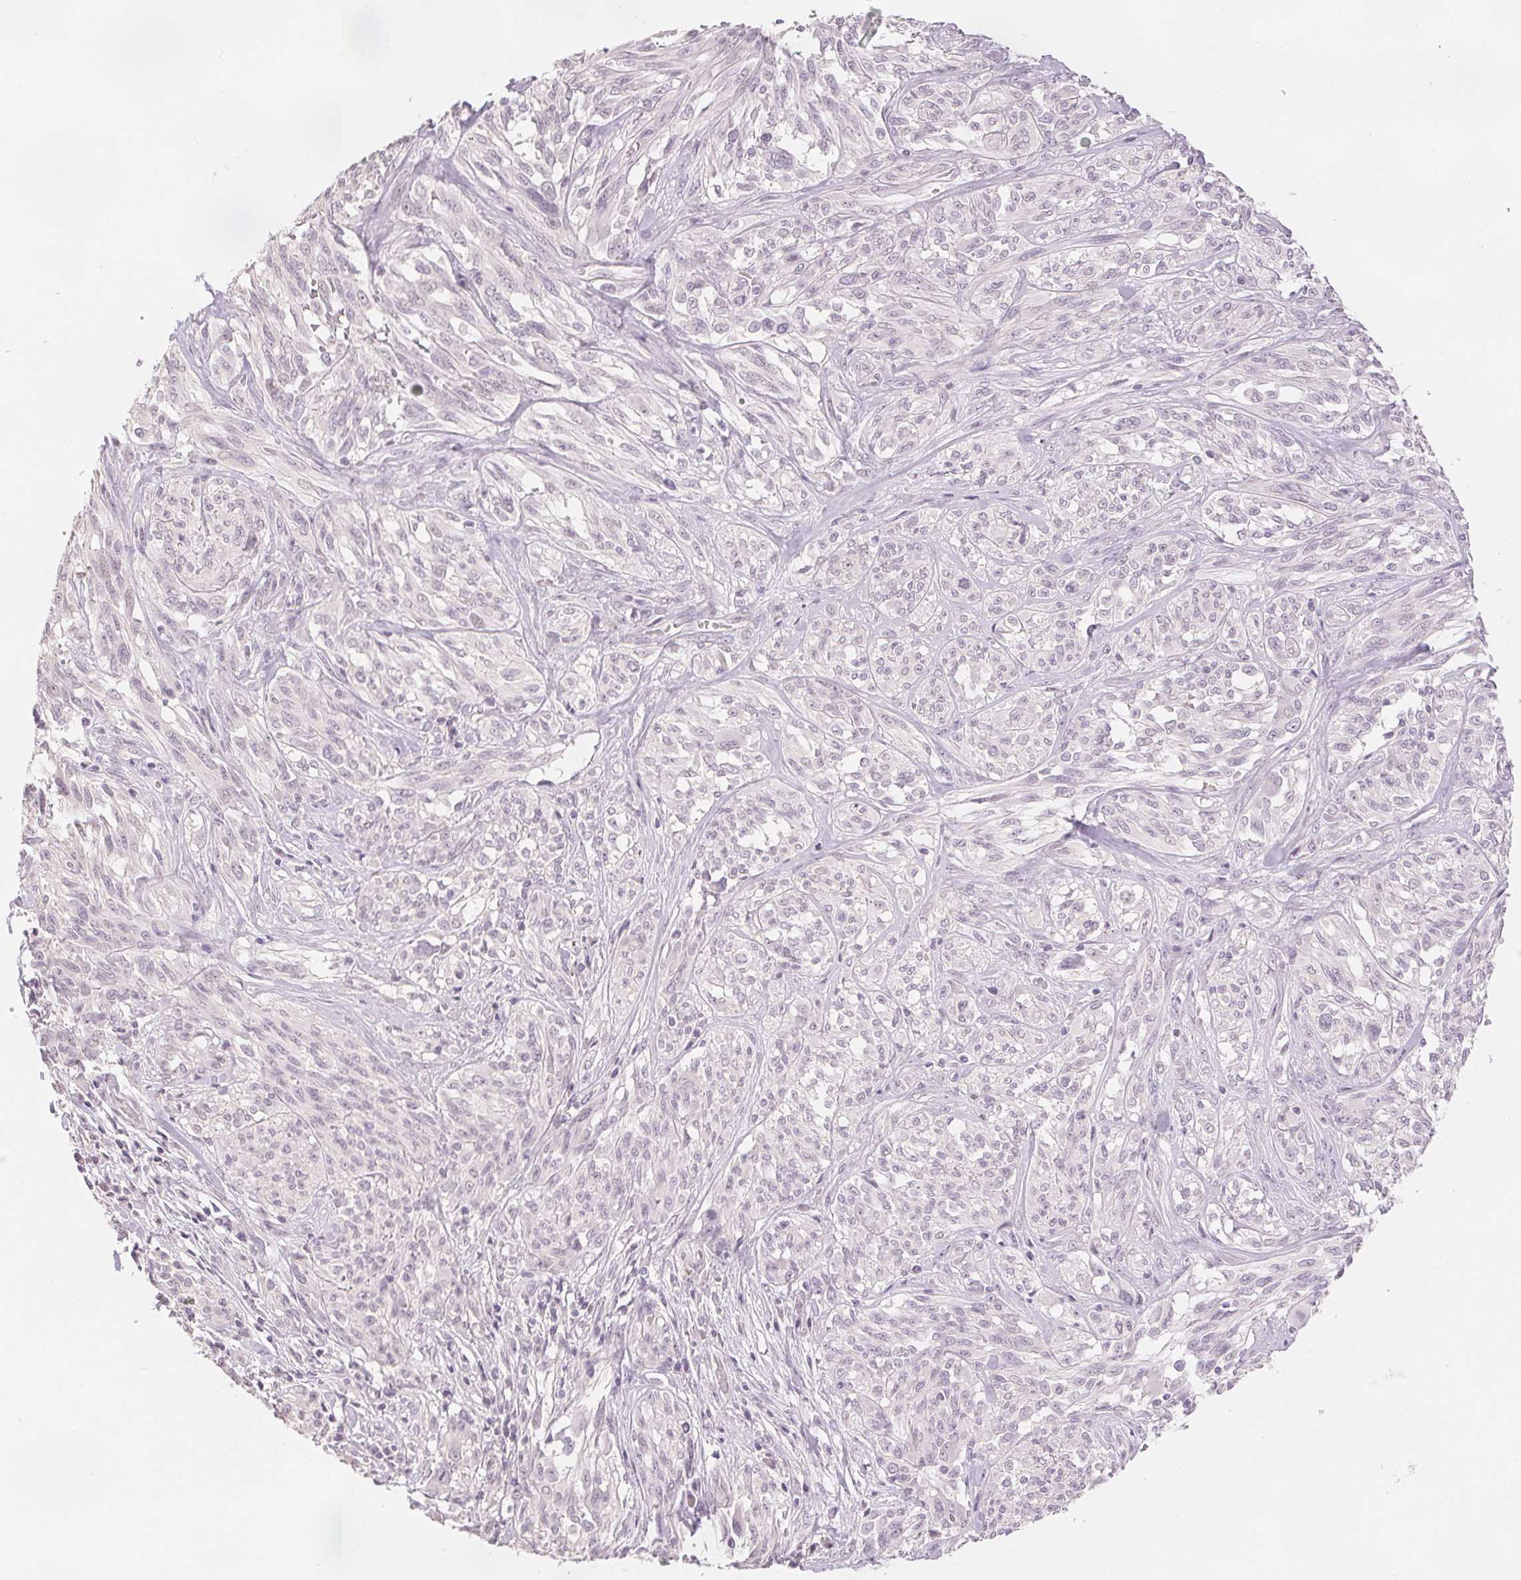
{"staining": {"intensity": "negative", "quantity": "none", "location": "none"}, "tissue": "melanoma", "cell_type": "Tumor cells", "image_type": "cancer", "snomed": [{"axis": "morphology", "description": "Malignant melanoma, NOS"}, {"axis": "topography", "description": "Skin"}], "caption": "Human melanoma stained for a protein using immunohistochemistry demonstrates no staining in tumor cells.", "gene": "SLC27A5", "patient": {"sex": "female", "age": 91}}